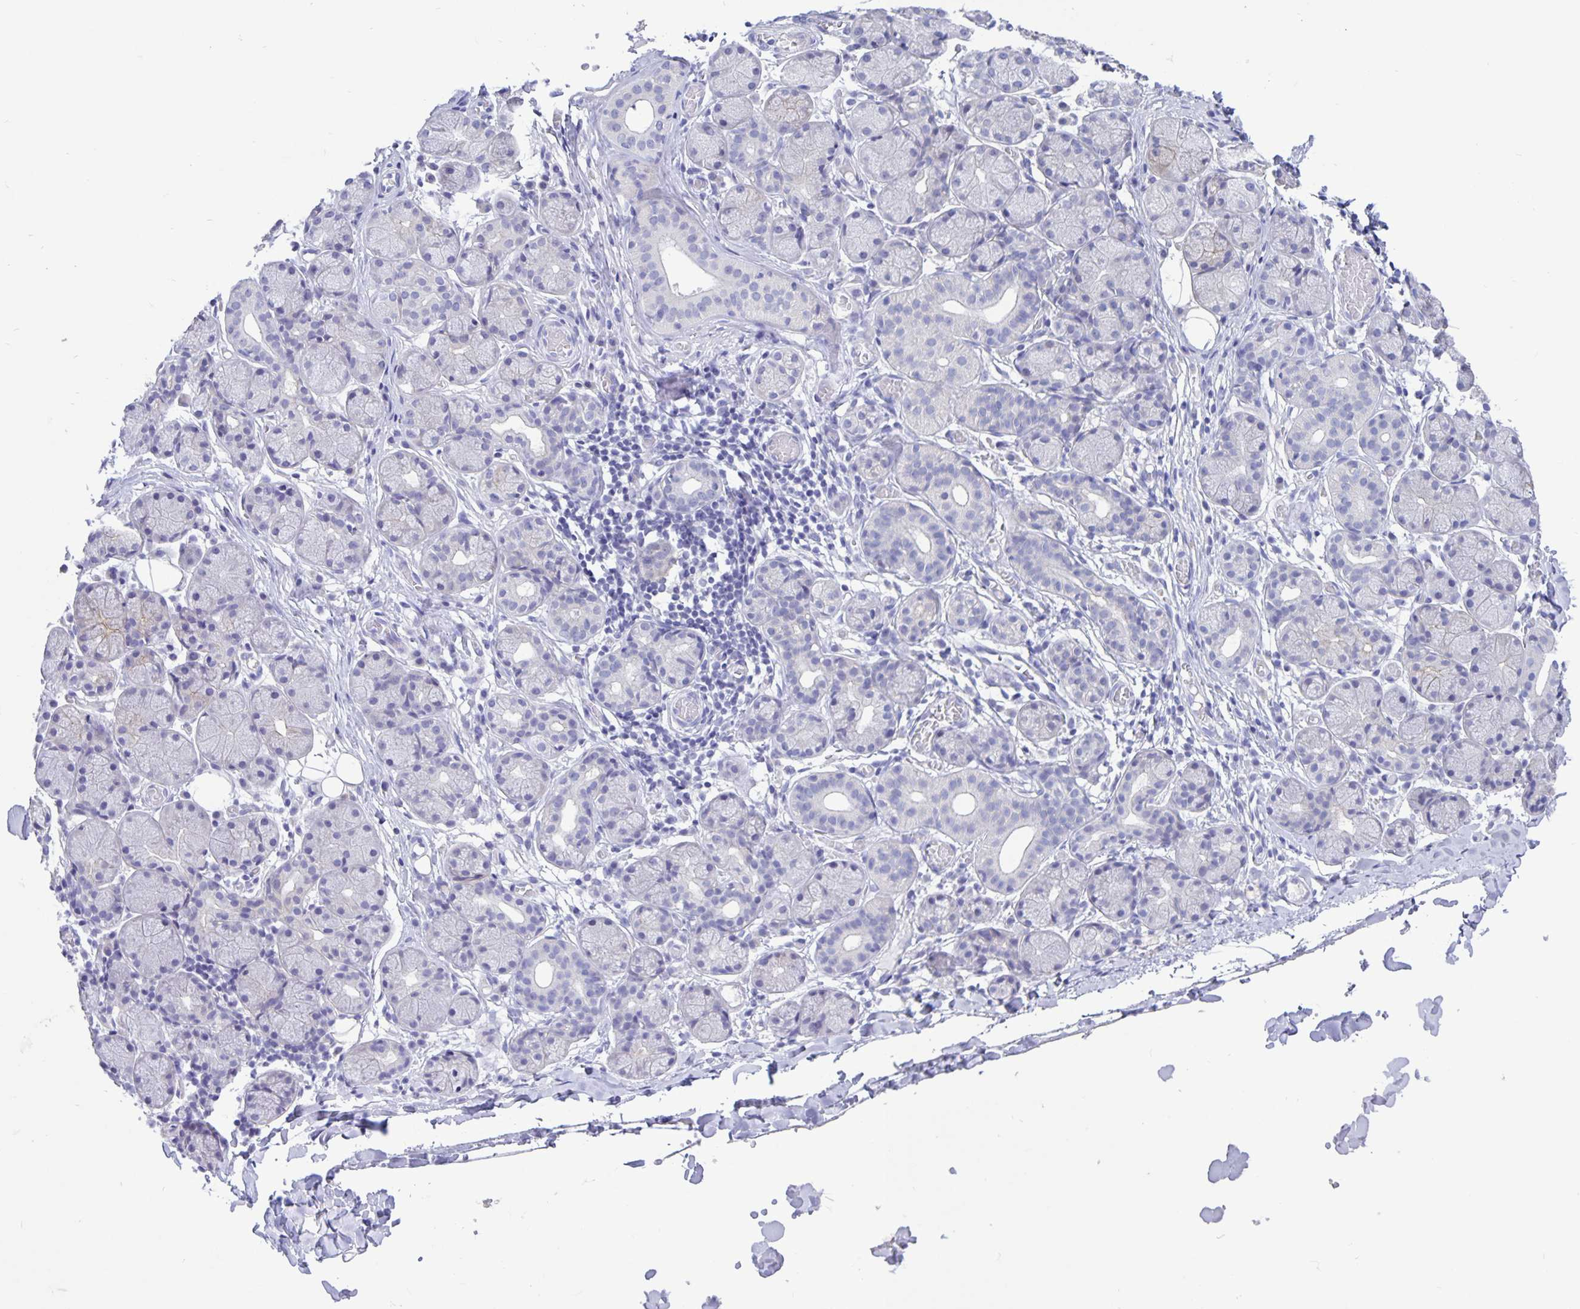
{"staining": {"intensity": "negative", "quantity": "none", "location": "none"}, "tissue": "salivary gland", "cell_type": "Glandular cells", "image_type": "normal", "snomed": [{"axis": "morphology", "description": "Normal tissue, NOS"}, {"axis": "topography", "description": "Salivary gland"}], "caption": "Salivary gland was stained to show a protein in brown. There is no significant expression in glandular cells. (DAB immunohistochemistry (IHC), high magnification).", "gene": "ERMN", "patient": {"sex": "female", "age": 24}}